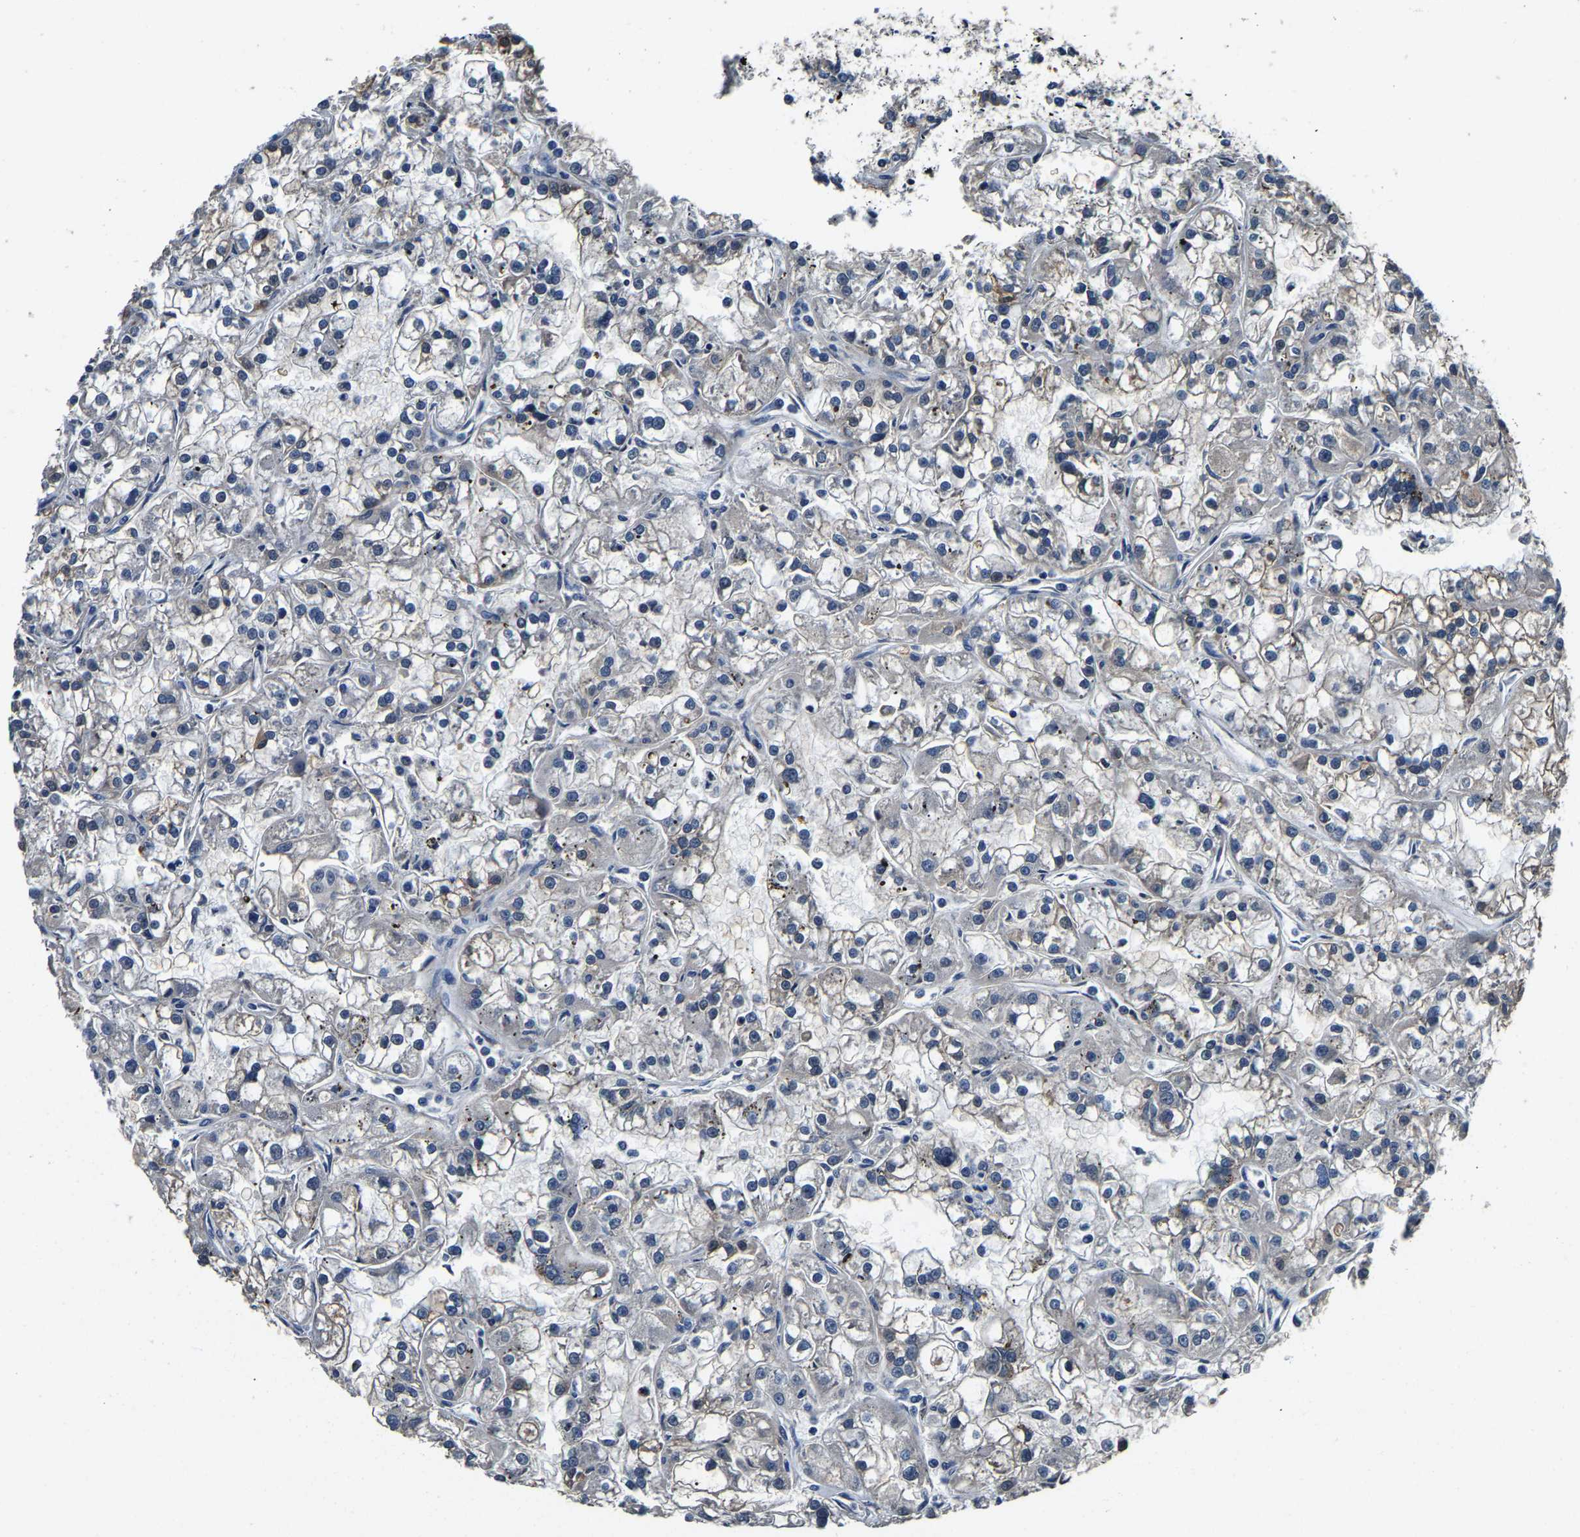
{"staining": {"intensity": "negative", "quantity": "none", "location": "none"}, "tissue": "renal cancer", "cell_type": "Tumor cells", "image_type": "cancer", "snomed": [{"axis": "morphology", "description": "Adenocarcinoma, NOS"}, {"axis": "topography", "description": "Kidney"}], "caption": "This is an immunohistochemistry (IHC) photomicrograph of human renal cancer (adenocarcinoma). There is no positivity in tumor cells.", "gene": "SH3GLB1", "patient": {"sex": "female", "age": 52}}